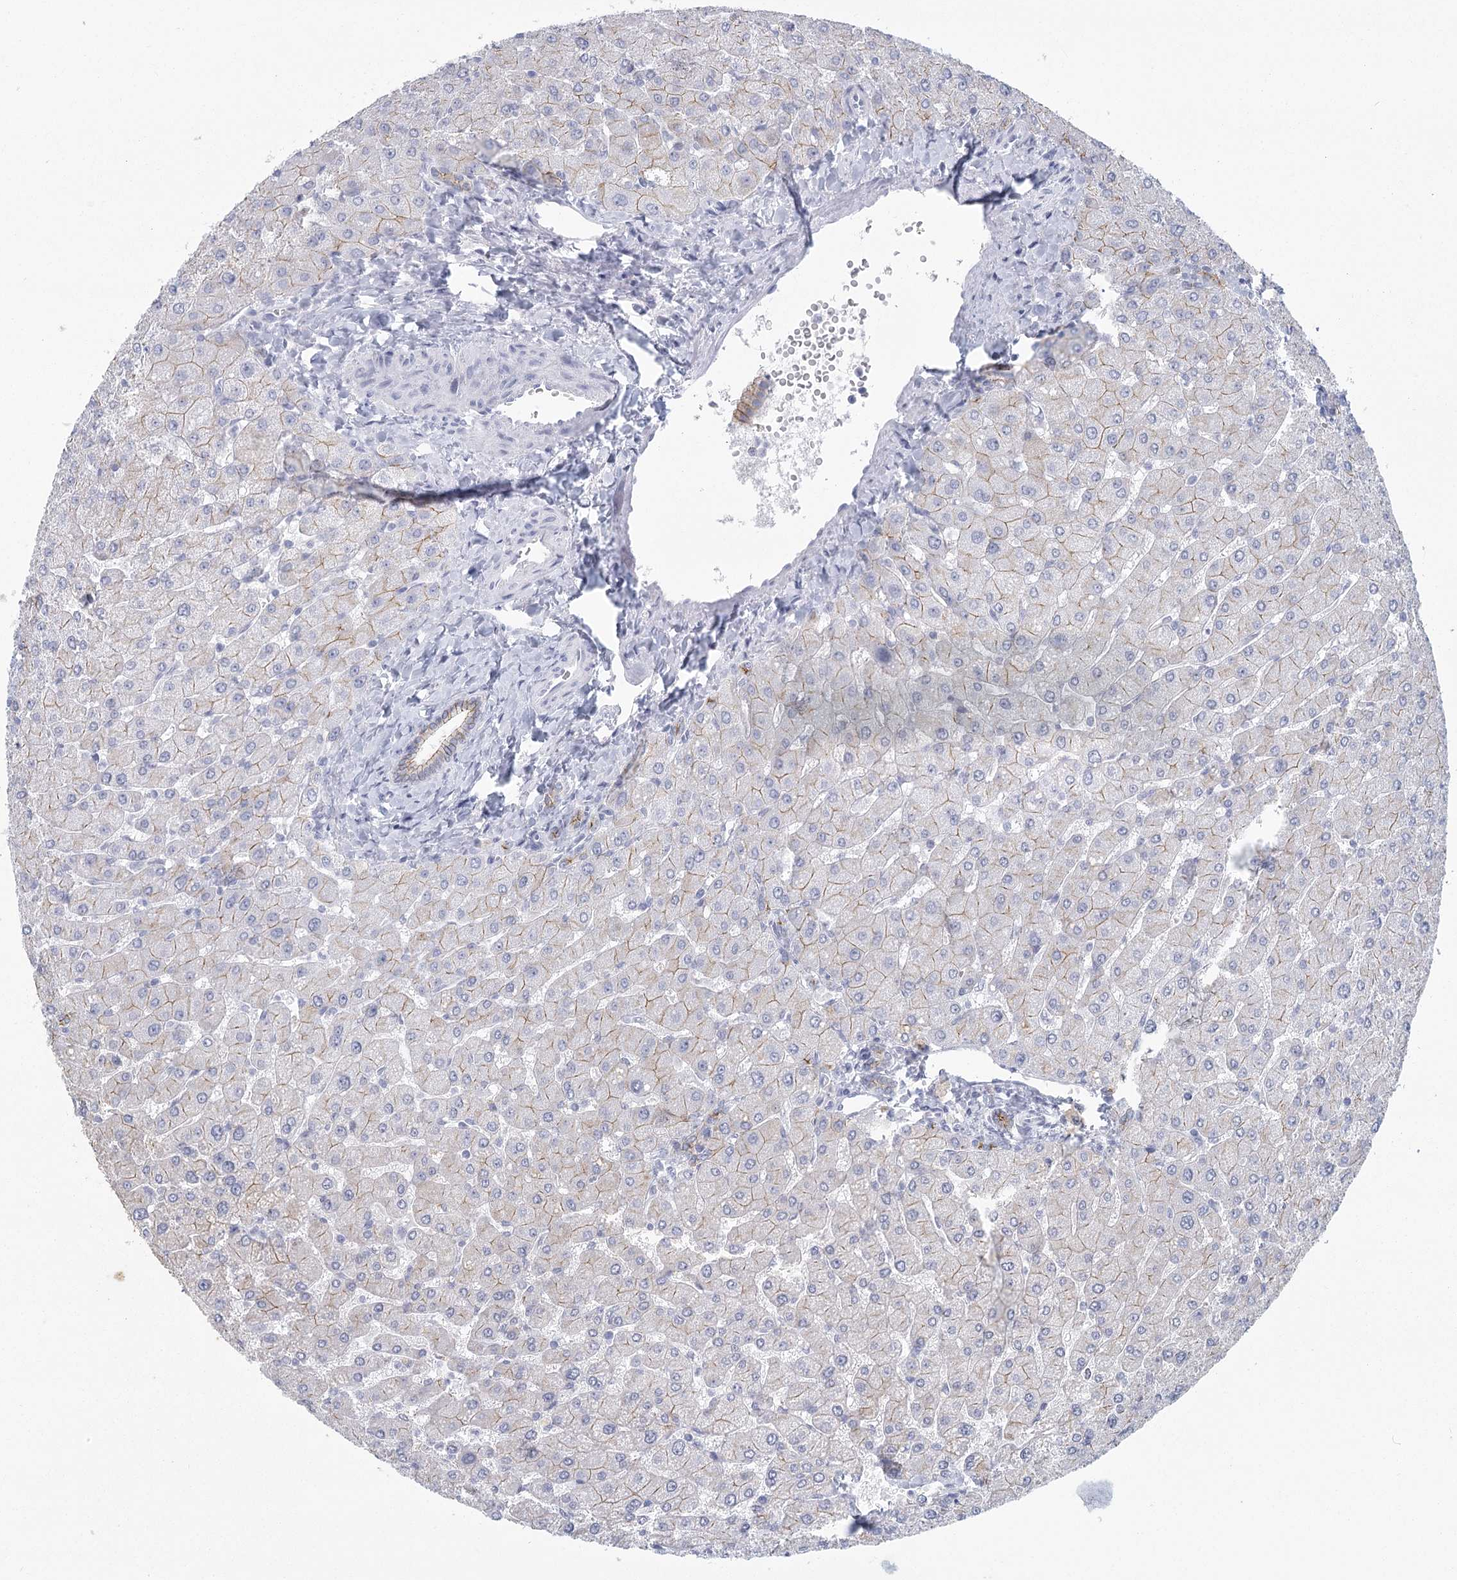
{"staining": {"intensity": "weak", "quantity": "25%-75%", "location": "cytoplasmic/membranous"}, "tissue": "liver", "cell_type": "Cholangiocytes", "image_type": "normal", "snomed": [{"axis": "morphology", "description": "Normal tissue, NOS"}, {"axis": "topography", "description": "Liver"}], "caption": "High-power microscopy captured an immunohistochemistry image of benign liver, revealing weak cytoplasmic/membranous positivity in about 25%-75% of cholangiocytes.", "gene": "WNT8B", "patient": {"sex": "male", "age": 55}}